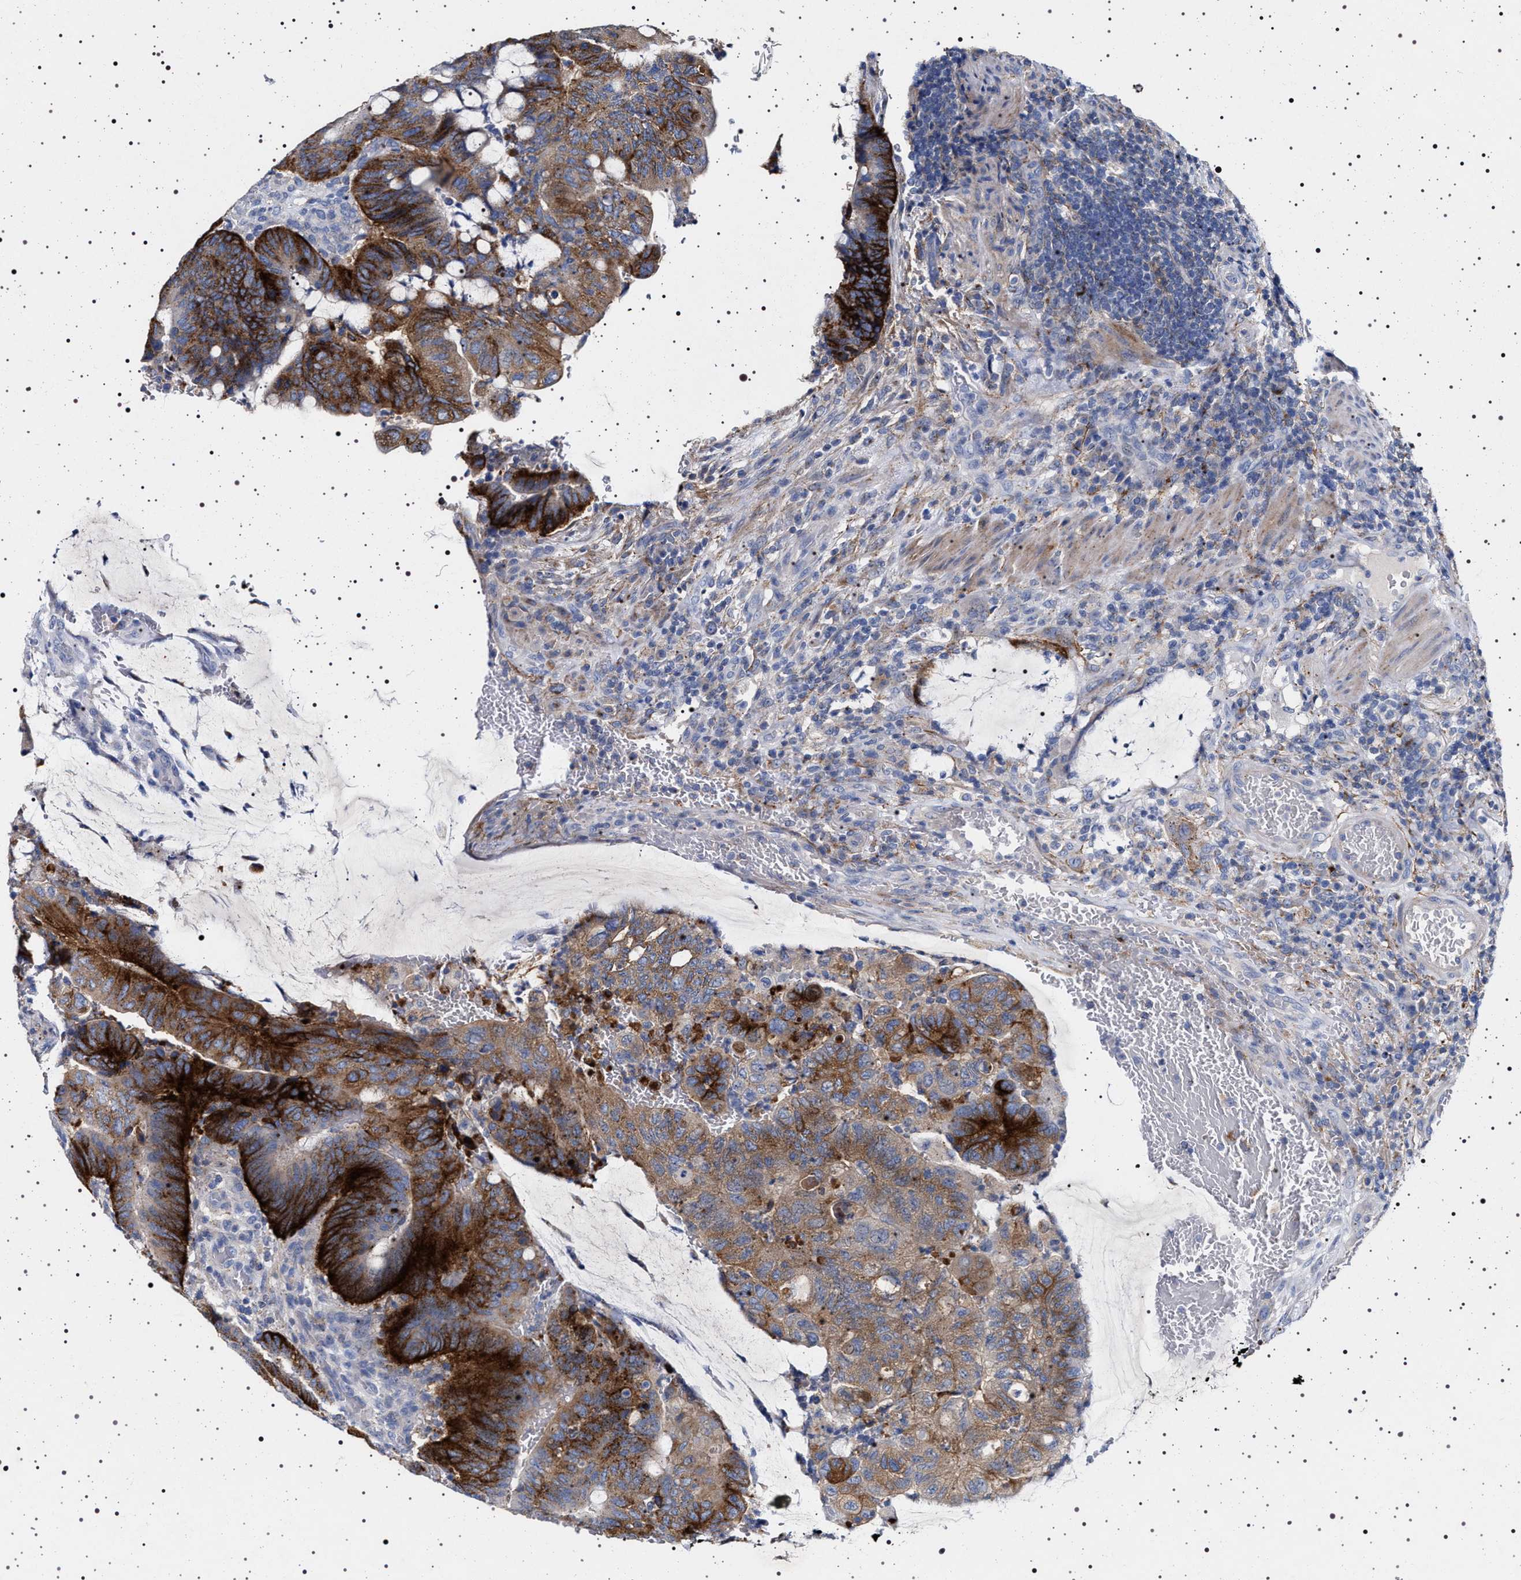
{"staining": {"intensity": "strong", "quantity": ">75%", "location": "cytoplasmic/membranous"}, "tissue": "colorectal cancer", "cell_type": "Tumor cells", "image_type": "cancer", "snomed": [{"axis": "morphology", "description": "Normal tissue, NOS"}, {"axis": "morphology", "description": "Adenocarcinoma, NOS"}, {"axis": "topography", "description": "Rectum"}, {"axis": "topography", "description": "Peripheral nerve tissue"}], "caption": "Tumor cells reveal high levels of strong cytoplasmic/membranous expression in approximately >75% of cells in human colorectal cancer. The staining was performed using DAB (3,3'-diaminobenzidine), with brown indicating positive protein expression. Nuclei are stained blue with hematoxylin.", "gene": "NAALADL2", "patient": {"sex": "male", "age": 92}}